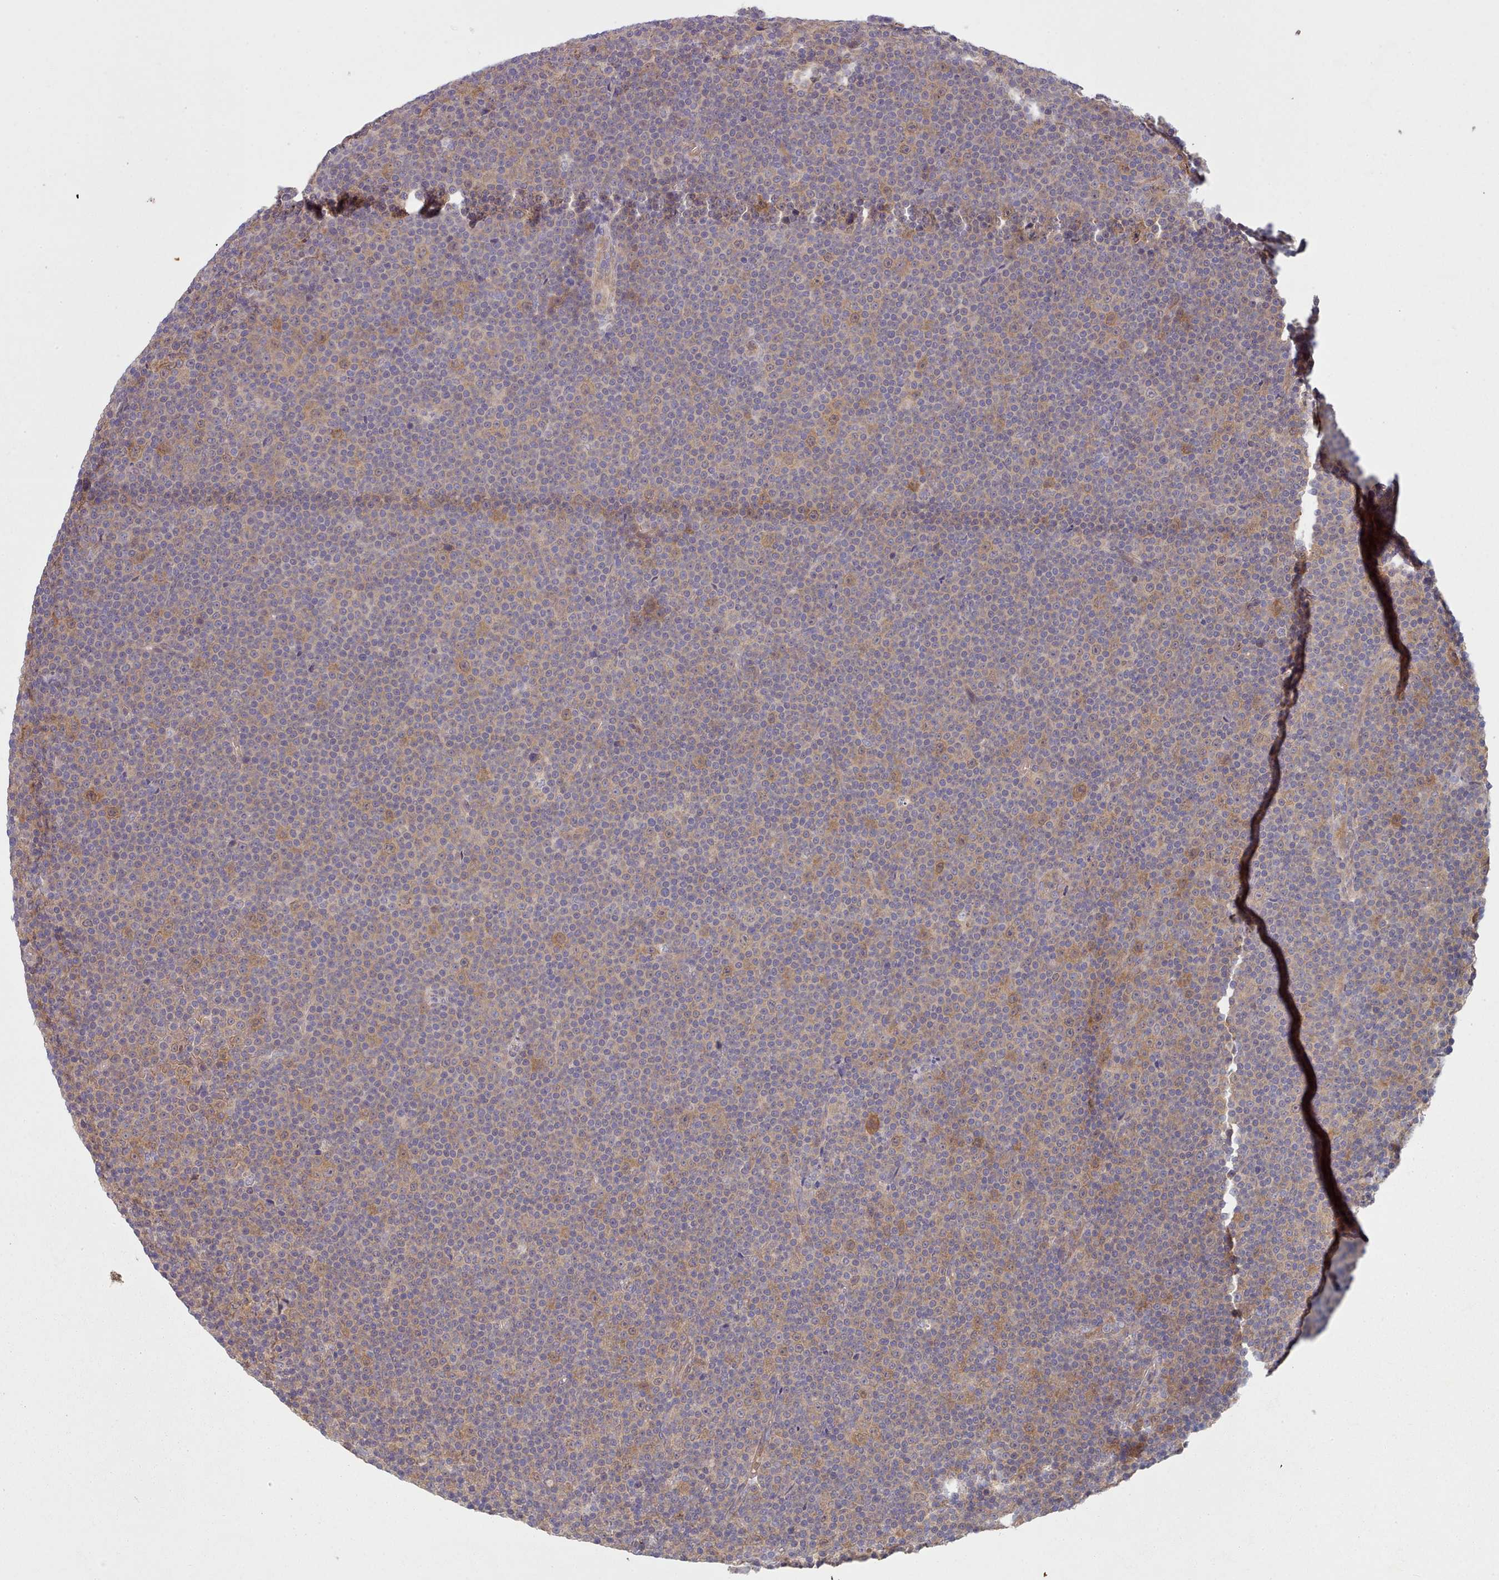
{"staining": {"intensity": "moderate", "quantity": "<25%", "location": "cytoplasmic/membranous,nuclear"}, "tissue": "lymphoma", "cell_type": "Tumor cells", "image_type": "cancer", "snomed": [{"axis": "morphology", "description": "Malignant lymphoma, non-Hodgkin's type, Low grade"}, {"axis": "topography", "description": "Lymph node"}], "caption": "The immunohistochemical stain labels moderate cytoplasmic/membranous and nuclear positivity in tumor cells of low-grade malignant lymphoma, non-Hodgkin's type tissue.", "gene": "CLNS1A", "patient": {"sex": "female", "age": 67}}